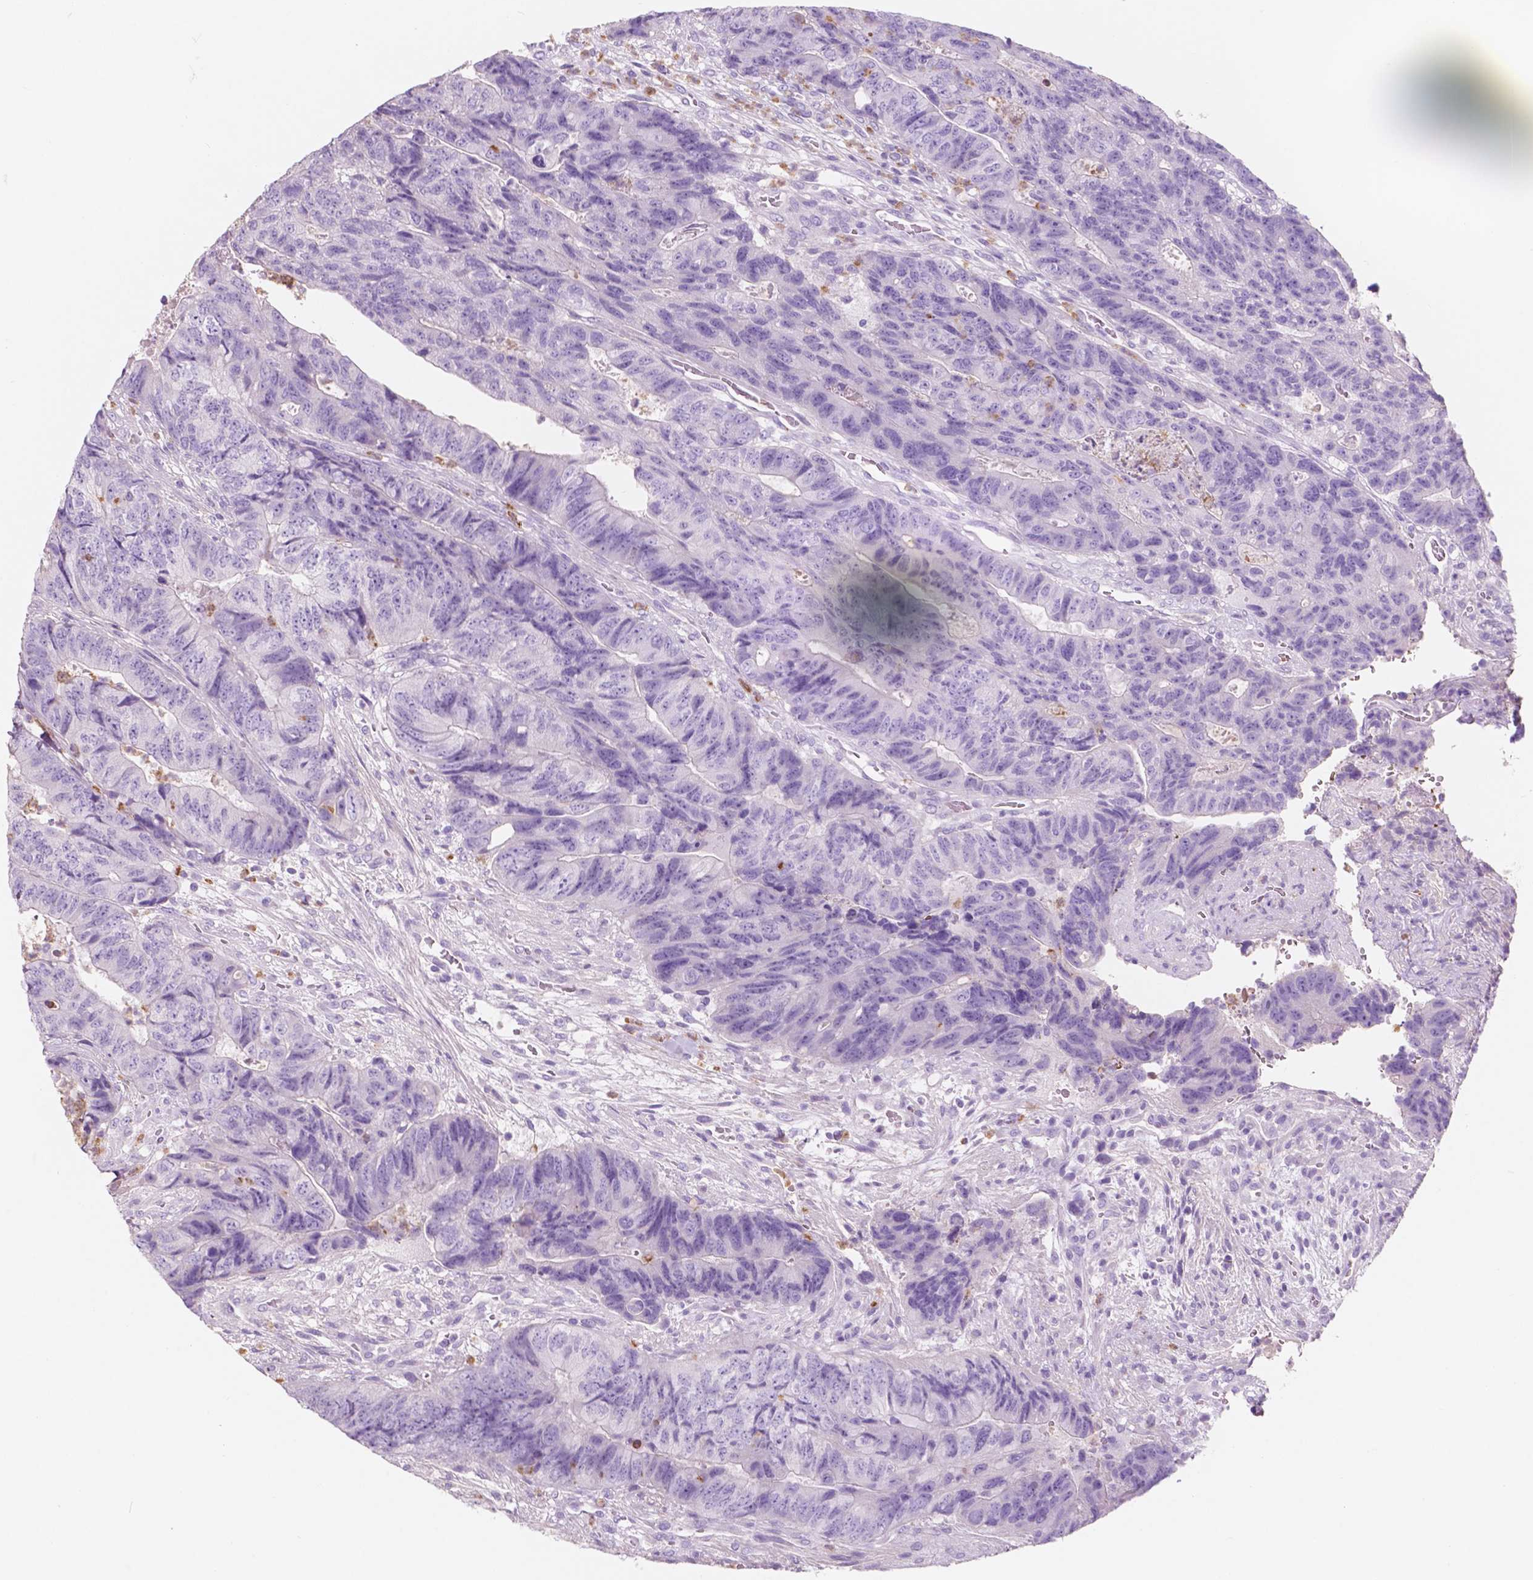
{"staining": {"intensity": "negative", "quantity": "none", "location": "none"}, "tissue": "colorectal cancer", "cell_type": "Tumor cells", "image_type": "cancer", "snomed": [{"axis": "morphology", "description": "Normal tissue, NOS"}, {"axis": "morphology", "description": "Adenocarcinoma, NOS"}, {"axis": "topography", "description": "Colon"}], "caption": "Colorectal cancer was stained to show a protein in brown. There is no significant positivity in tumor cells.", "gene": "CUZD1", "patient": {"sex": "female", "age": 48}}